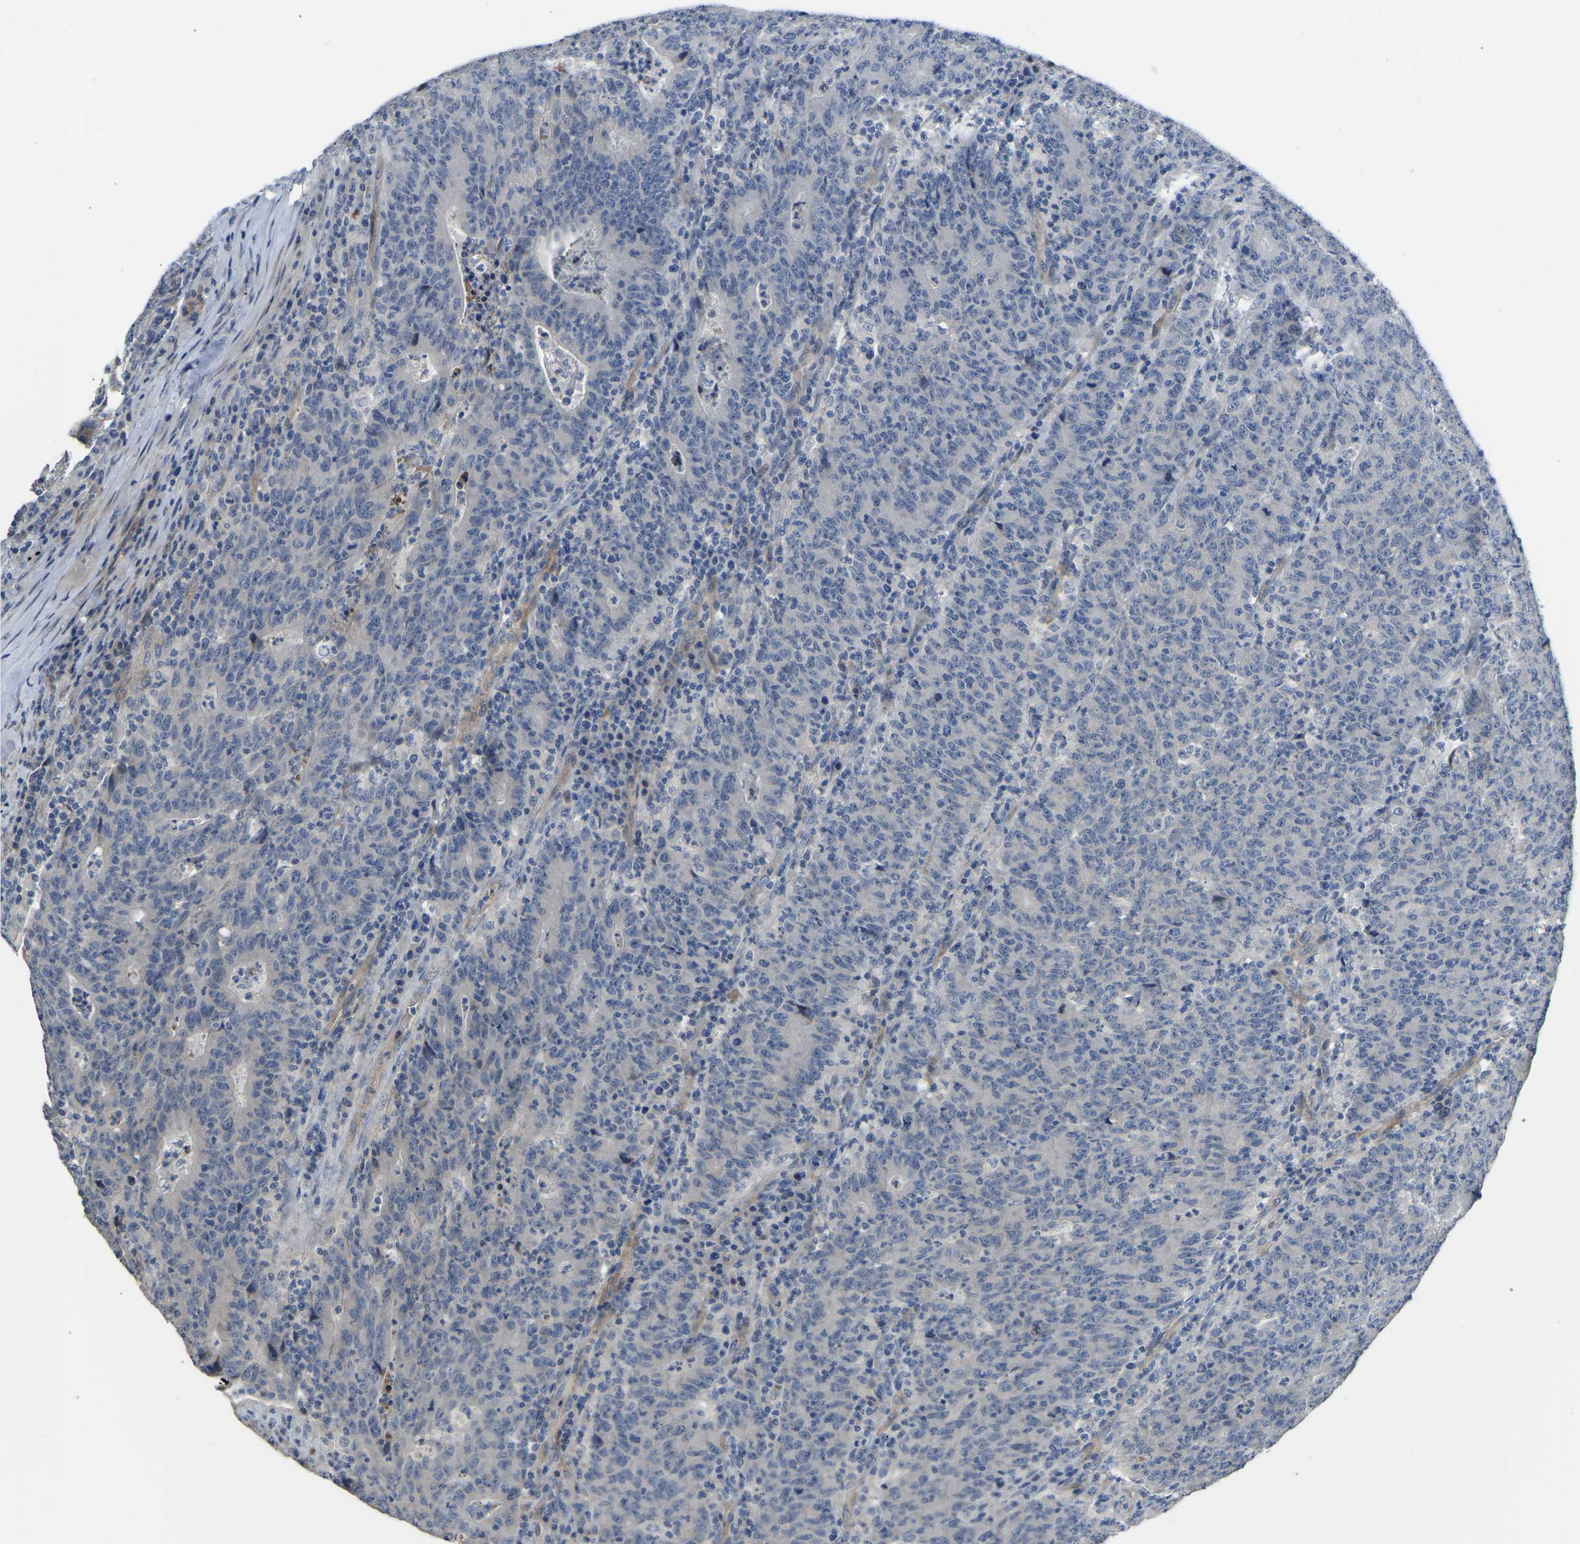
{"staining": {"intensity": "negative", "quantity": "none", "location": "none"}, "tissue": "colorectal cancer", "cell_type": "Tumor cells", "image_type": "cancer", "snomed": [{"axis": "morphology", "description": "Adenocarcinoma, NOS"}, {"axis": "topography", "description": "Colon"}], "caption": "This is an IHC photomicrograph of human colorectal cancer. There is no staining in tumor cells.", "gene": "HIGD2B", "patient": {"sex": "female", "age": 75}}